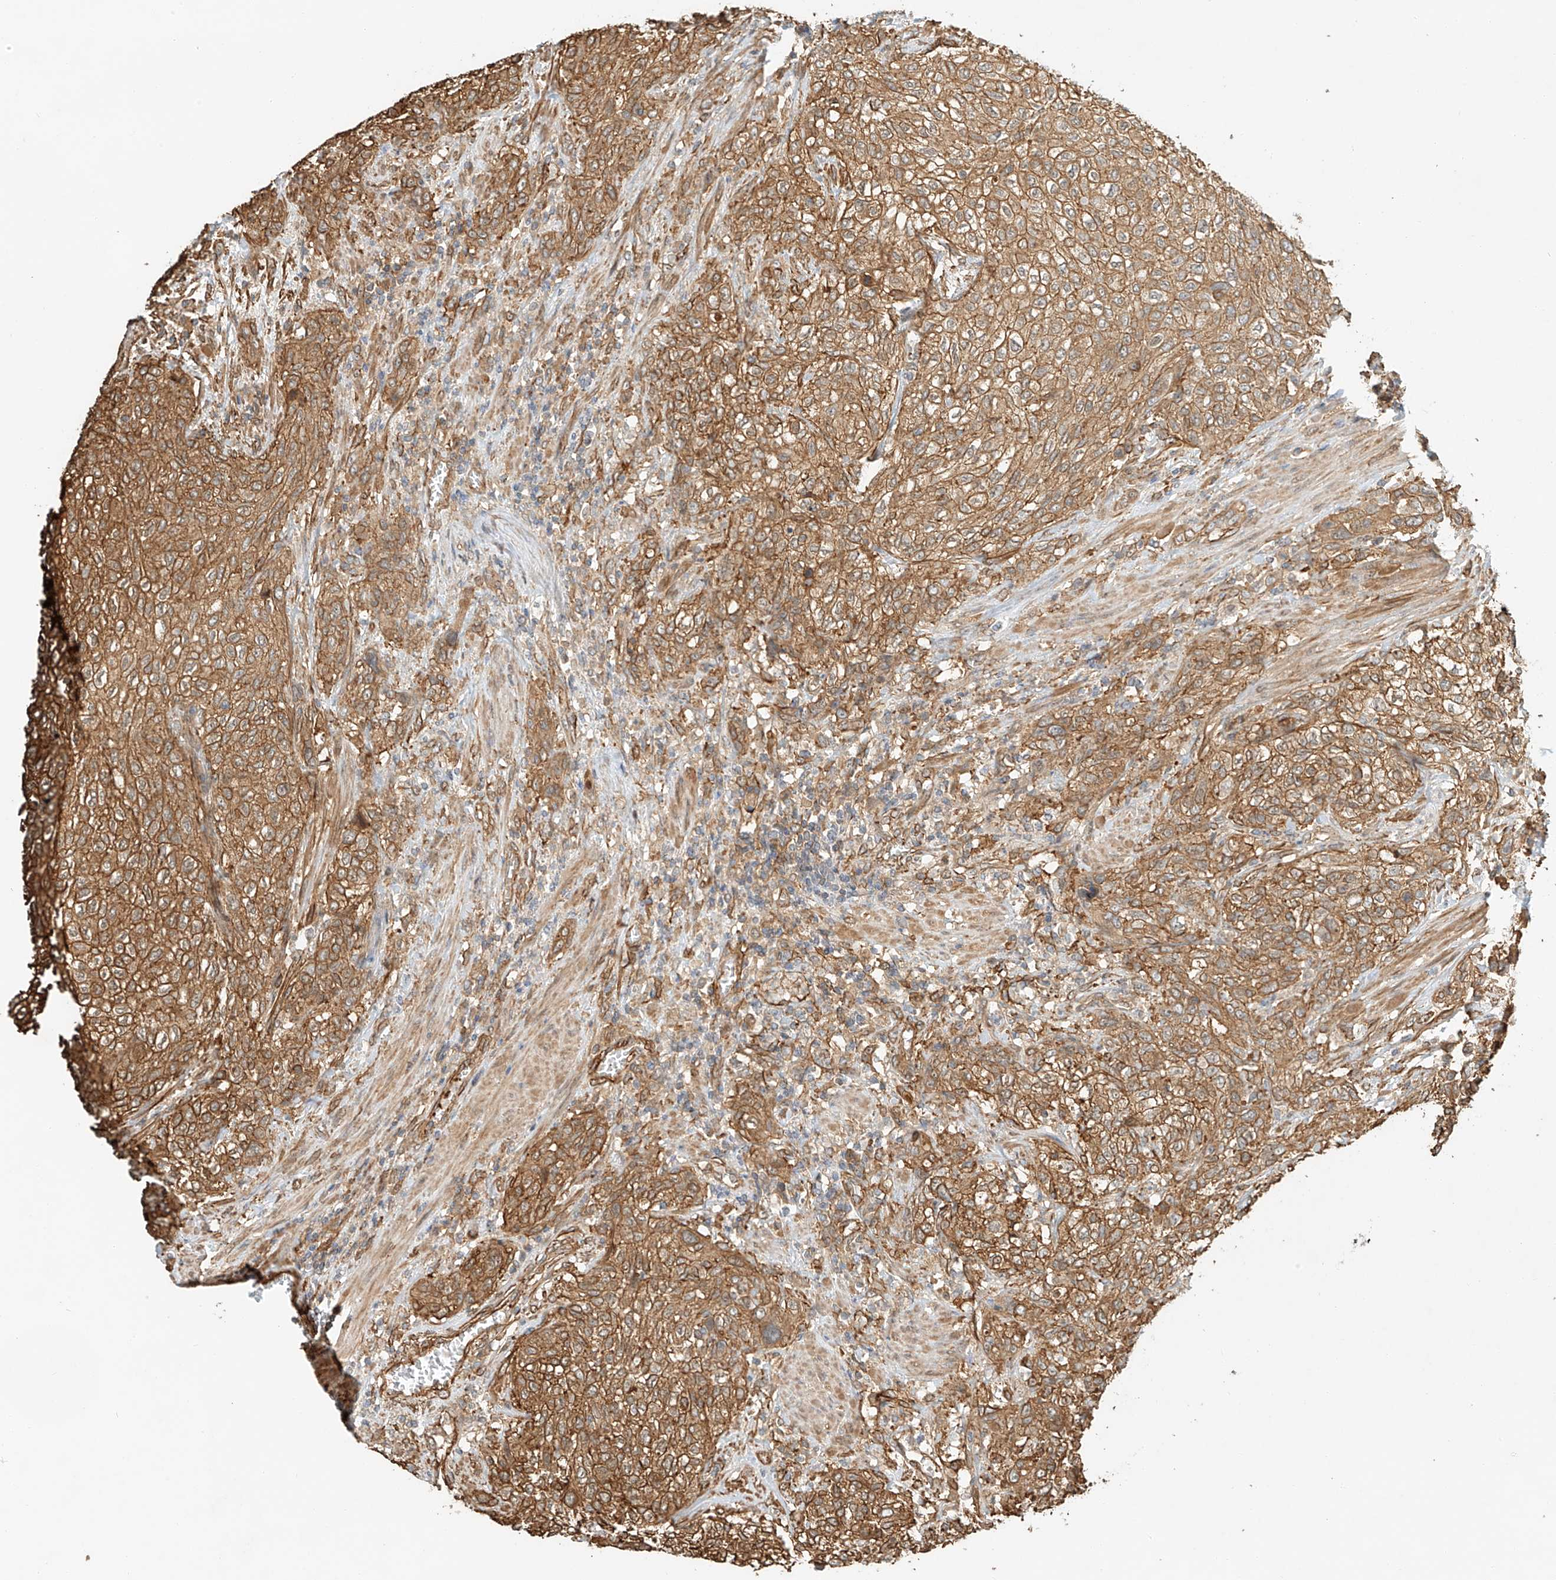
{"staining": {"intensity": "moderate", "quantity": ">75%", "location": "cytoplasmic/membranous"}, "tissue": "urothelial cancer", "cell_type": "Tumor cells", "image_type": "cancer", "snomed": [{"axis": "morphology", "description": "Urothelial carcinoma, High grade"}, {"axis": "topography", "description": "Urinary bladder"}], "caption": "The histopathology image exhibits staining of urothelial carcinoma (high-grade), revealing moderate cytoplasmic/membranous protein positivity (brown color) within tumor cells.", "gene": "CSMD3", "patient": {"sex": "male", "age": 35}}